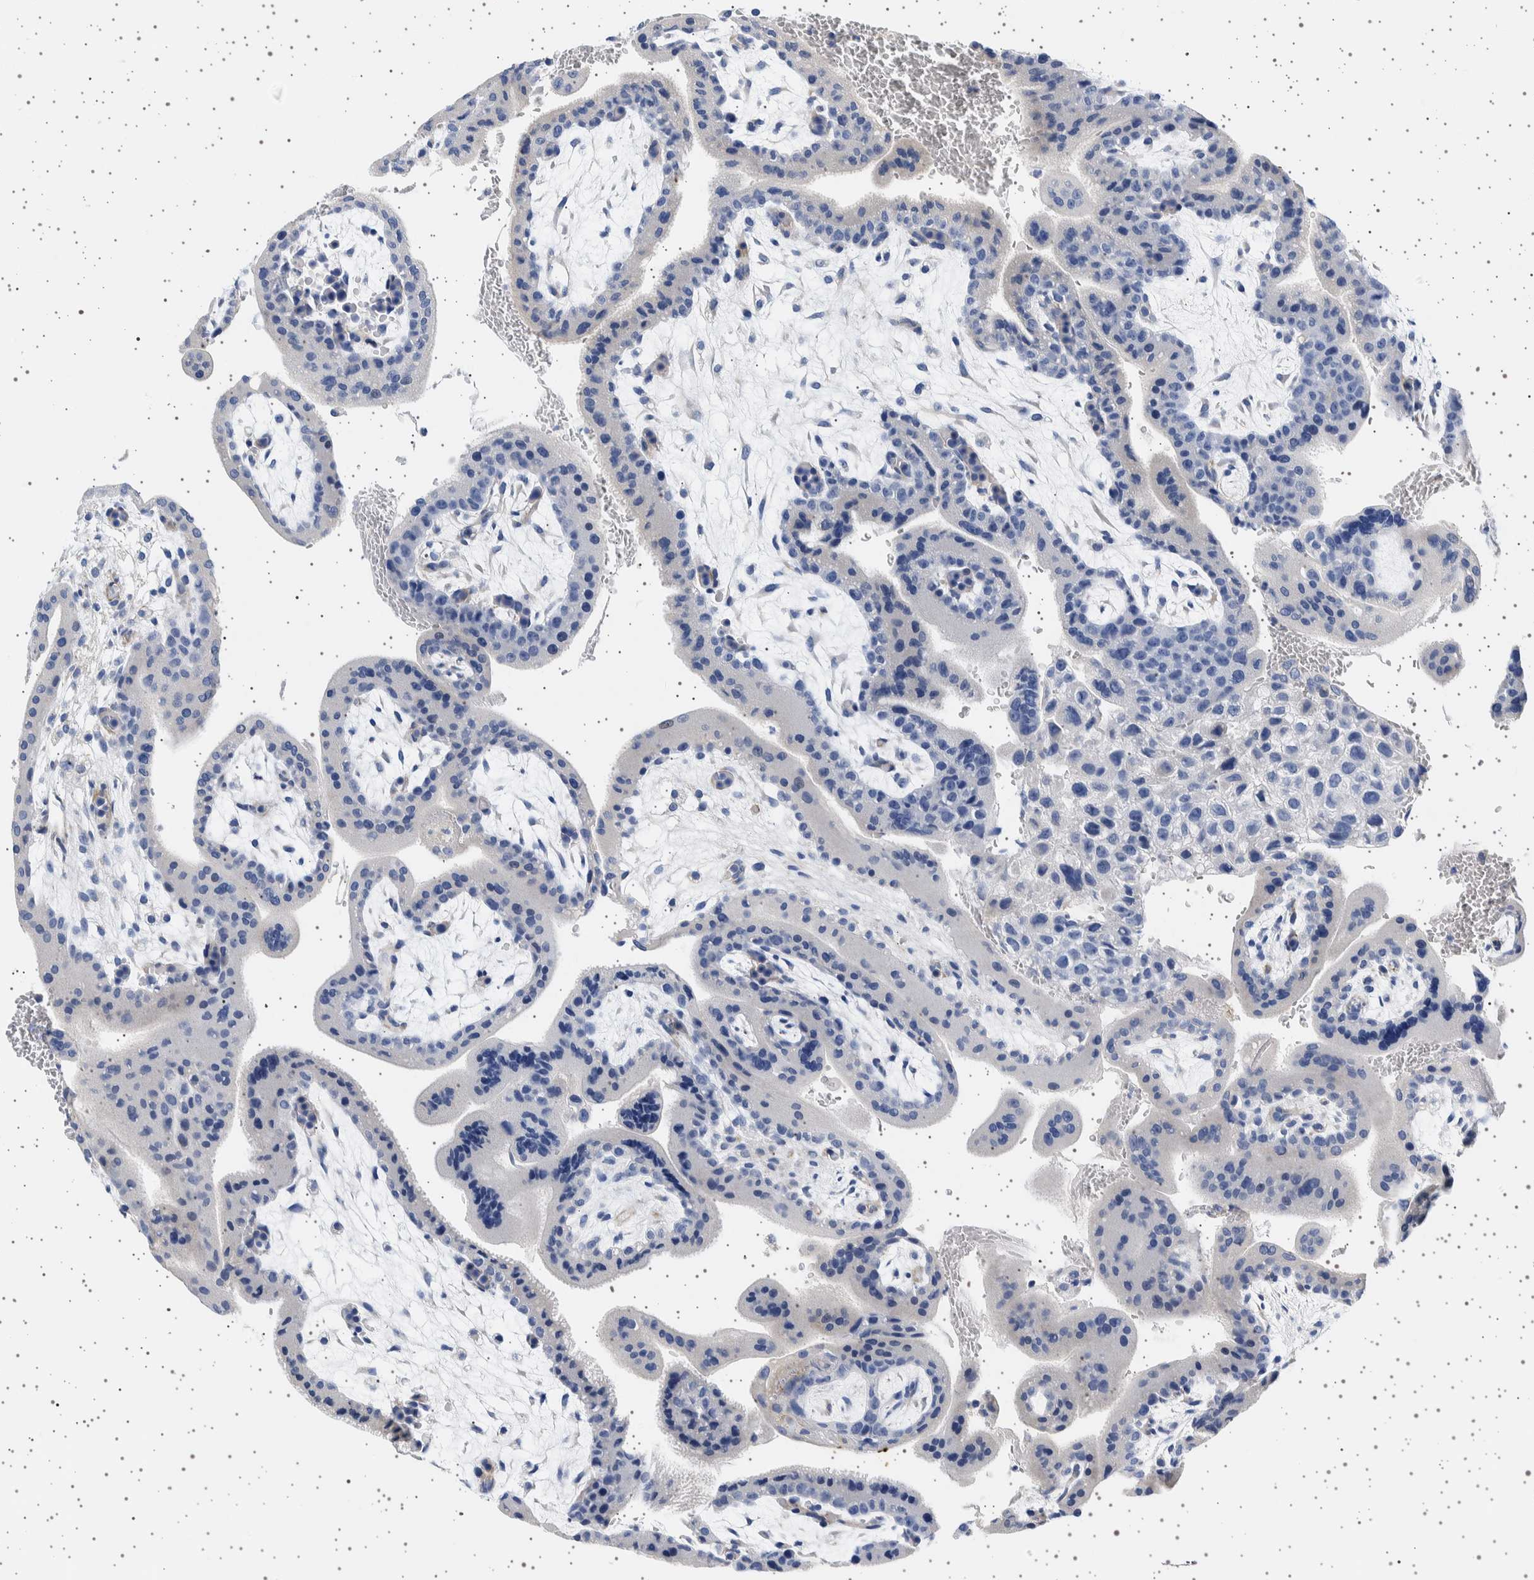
{"staining": {"intensity": "weak", "quantity": "<25%", "location": "cytoplasmic/membranous"}, "tissue": "placenta", "cell_type": "Decidual cells", "image_type": "normal", "snomed": [{"axis": "morphology", "description": "Normal tissue, NOS"}, {"axis": "topography", "description": "Placenta"}], "caption": "DAB immunohistochemical staining of unremarkable placenta displays no significant expression in decidual cells.", "gene": "SEPTIN4", "patient": {"sex": "female", "age": 35}}